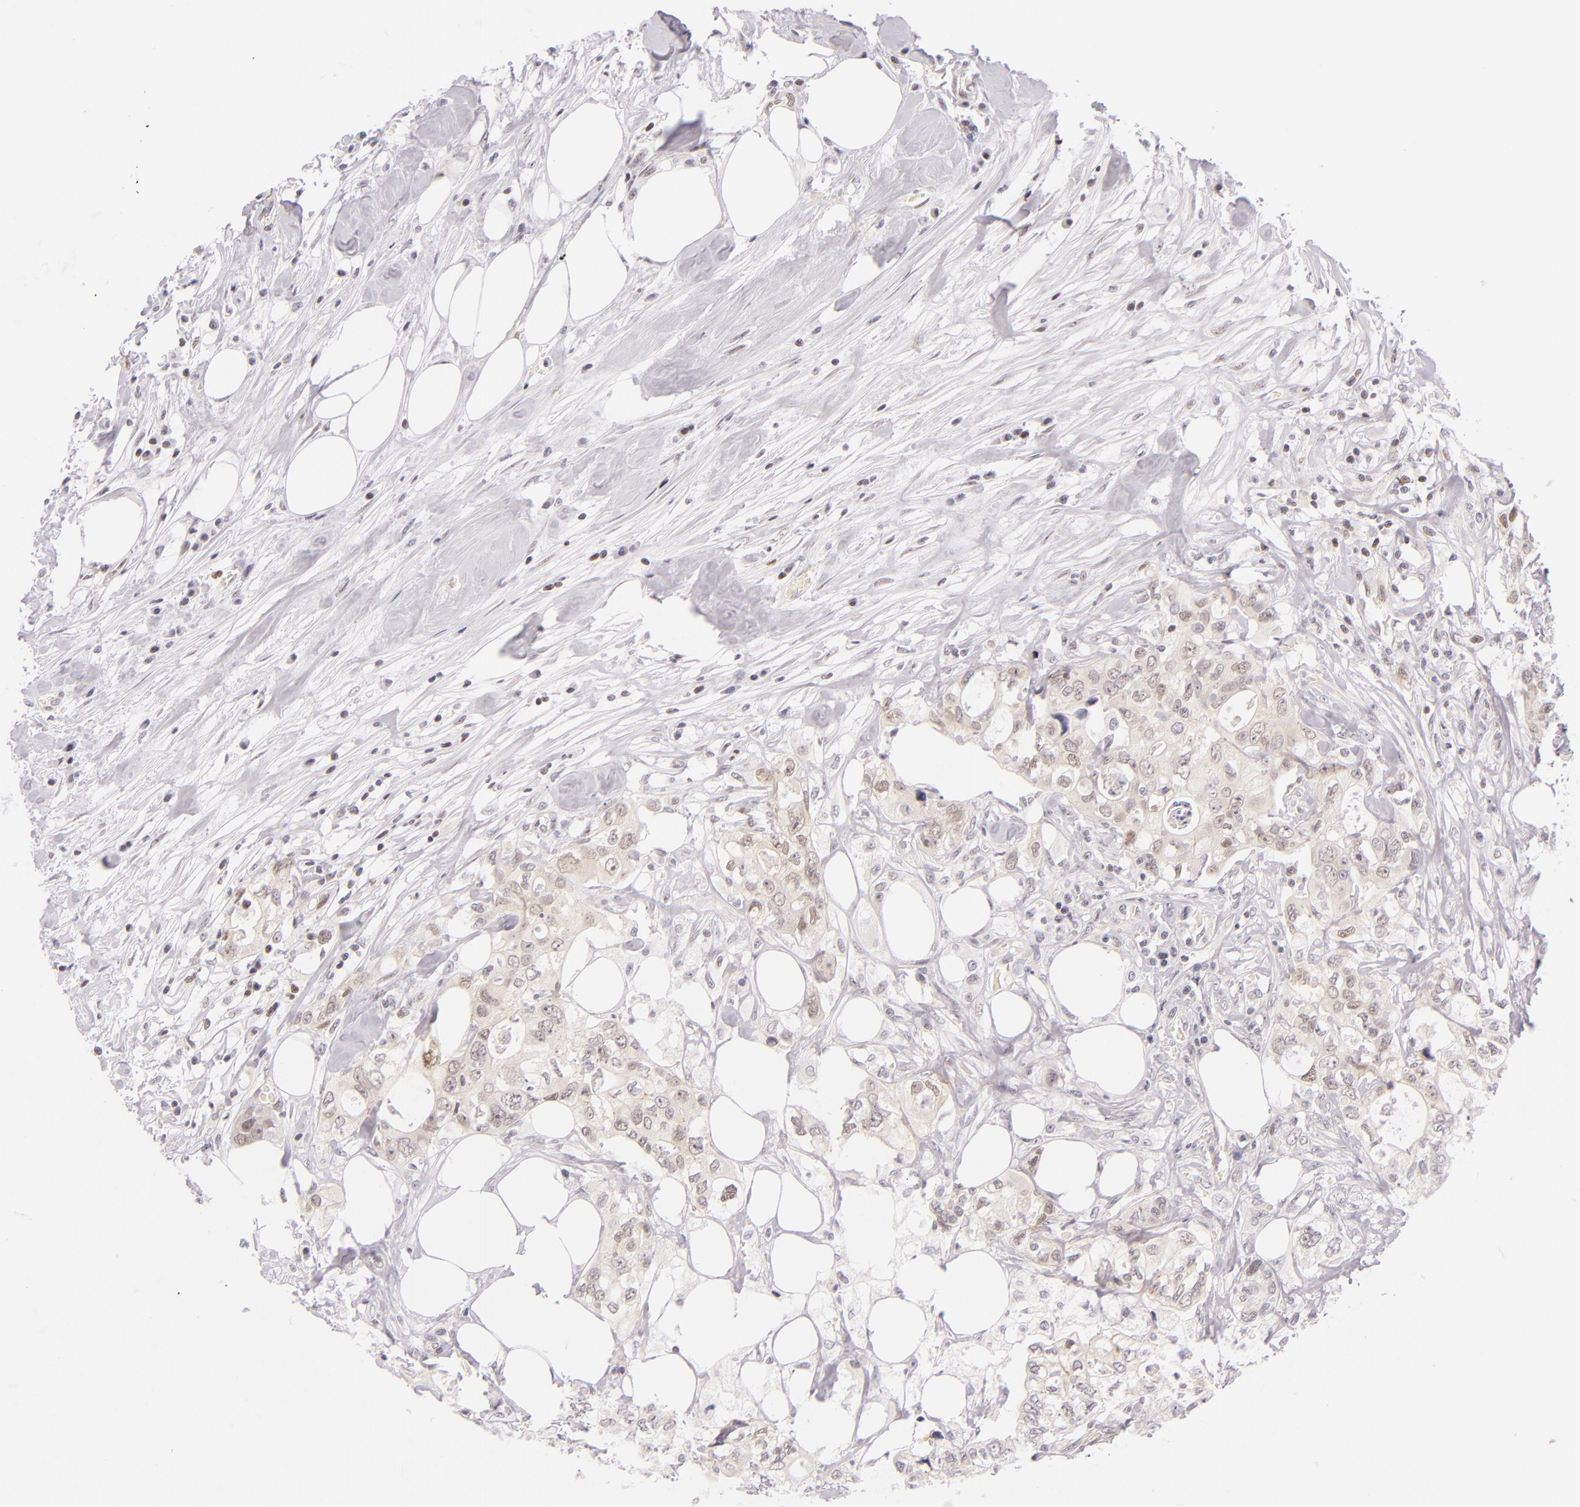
{"staining": {"intensity": "weak", "quantity": "<25%", "location": "cytoplasmic/membranous"}, "tissue": "colorectal cancer", "cell_type": "Tumor cells", "image_type": "cancer", "snomed": [{"axis": "morphology", "description": "Adenocarcinoma, NOS"}, {"axis": "topography", "description": "Rectum"}], "caption": "The image shows no staining of tumor cells in adenocarcinoma (colorectal).", "gene": "BCL3", "patient": {"sex": "female", "age": 57}}